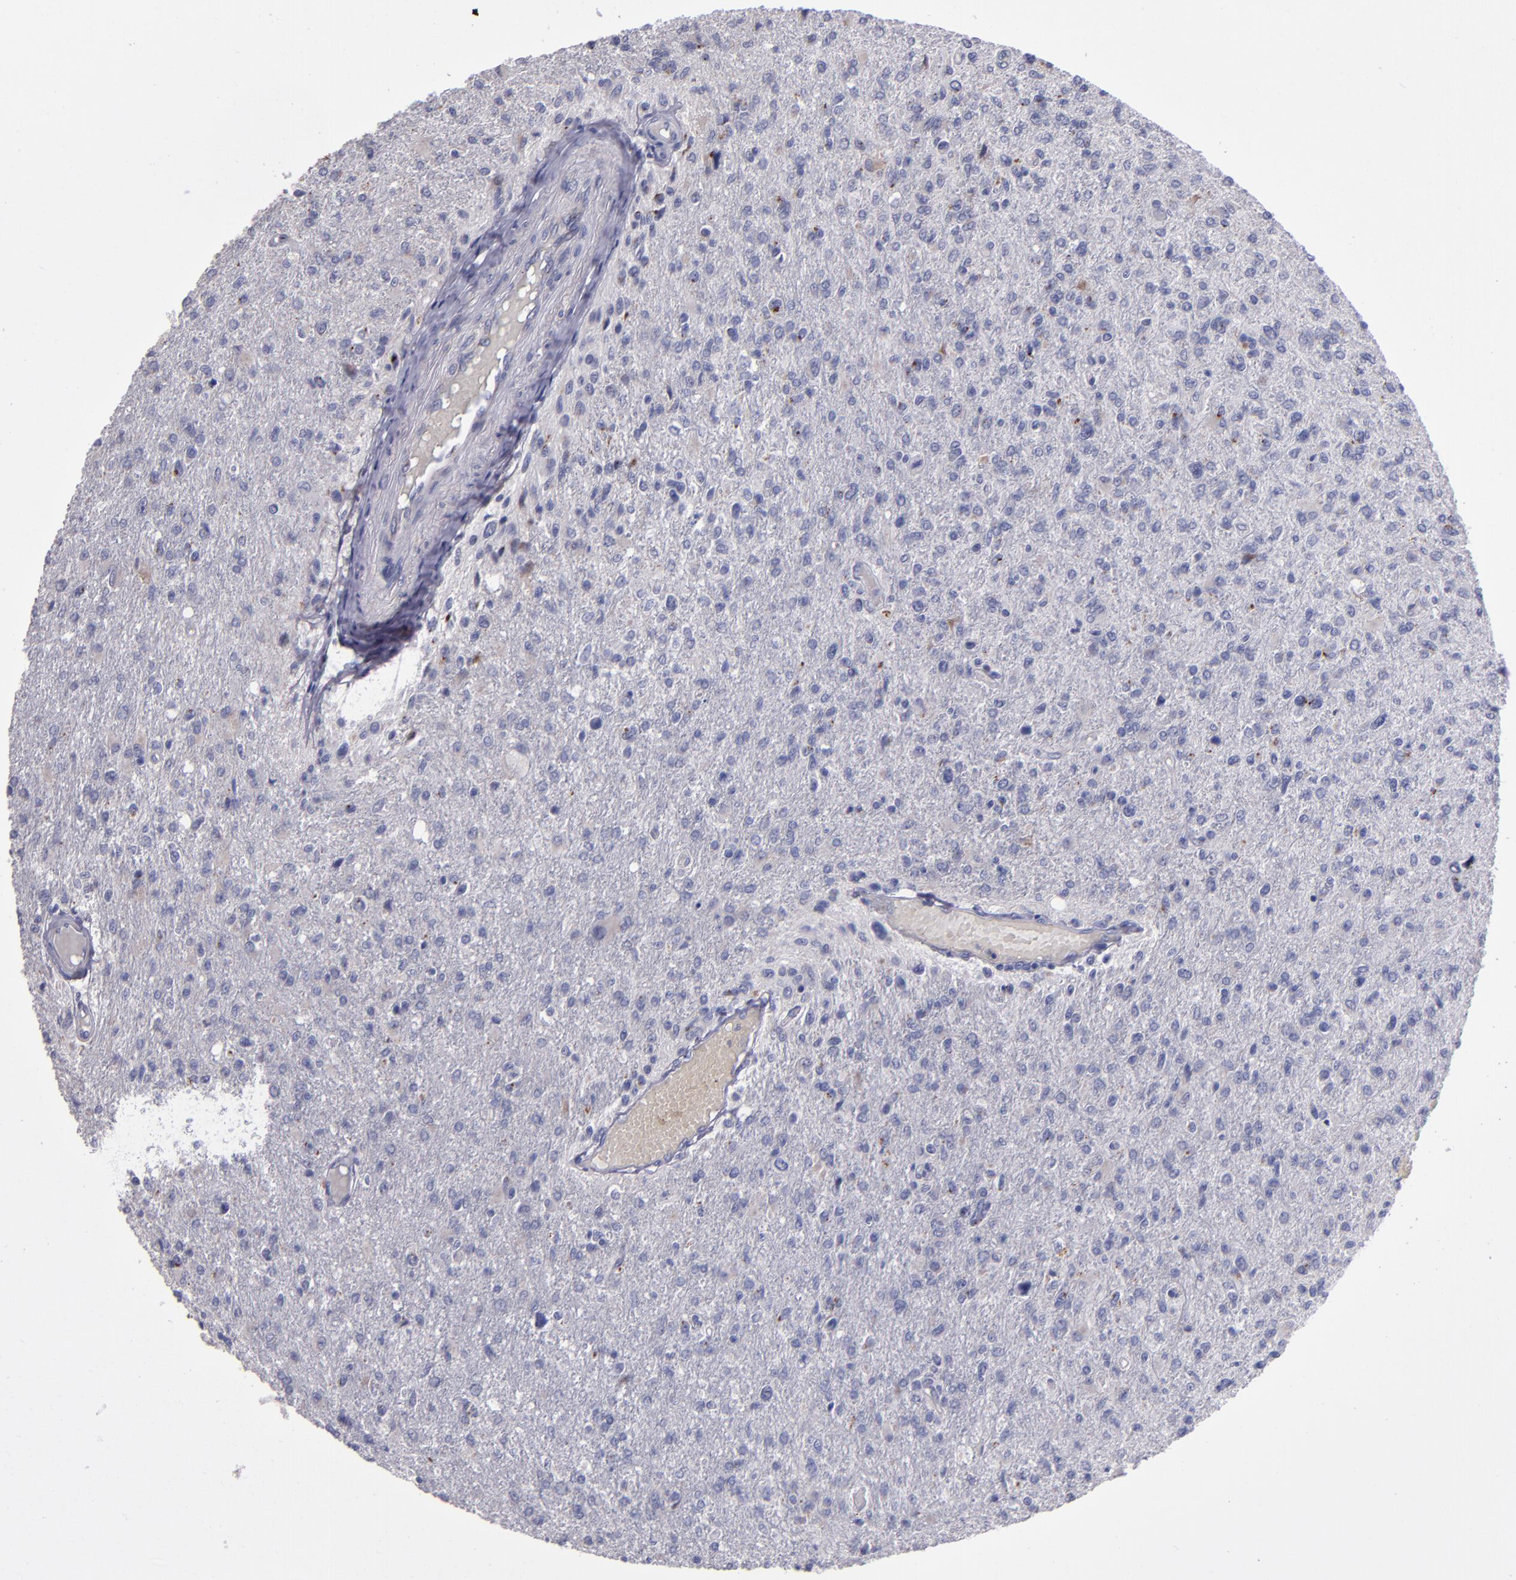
{"staining": {"intensity": "weak", "quantity": "<25%", "location": "cytoplasmic/membranous"}, "tissue": "glioma", "cell_type": "Tumor cells", "image_type": "cancer", "snomed": [{"axis": "morphology", "description": "Glioma, malignant, High grade"}, {"axis": "topography", "description": "Cerebral cortex"}], "caption": "This is an IHC histopathology image of malignant glioma (high-grade). There is no staining in tumor cells.", "gene": "RAB41", "patient": {"sex": "male", "age": 76}}